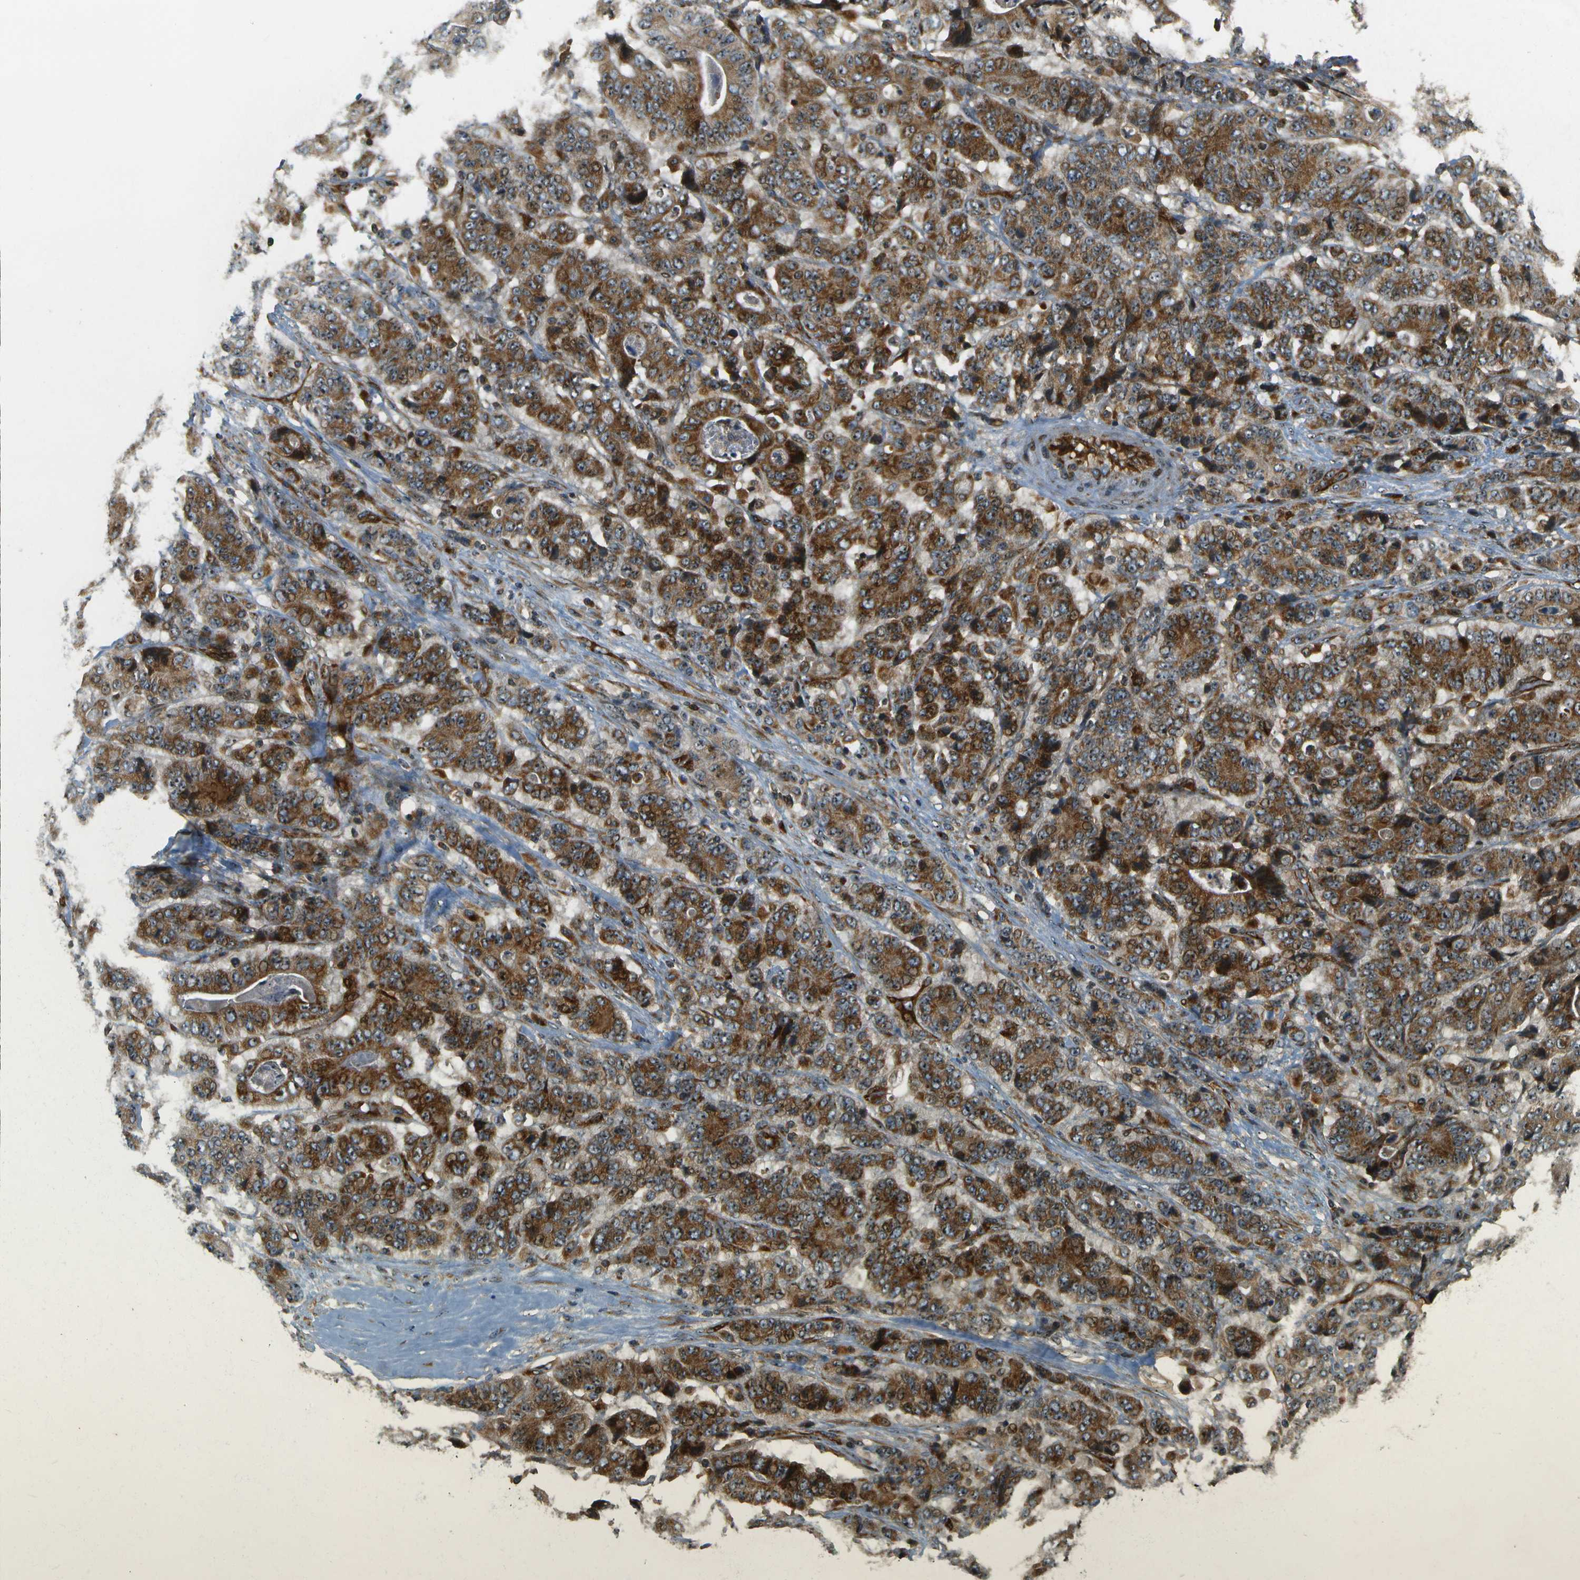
{"staining": {"intensity": "strong", "quantity": ">75%", "location": "cytoplasmic/membranous,nuclear"}, "tissue": "stomach cancer", "cell_type": "Tumor cells", "image_type": "cancer", "snomed": [{"axis": "morphology", "description": "Adenocarcinoma, NOS"}, {"axis": "topography", "description": "Stomach"}], "caption": "Human stomach cancer stained with a brown dye shows strong cytoplasmic/membranous and nuclear positive staining in approximately >75% of tumor cells.", "gene": "LRP12", "patient": {"sex": "female", "age": 73}}